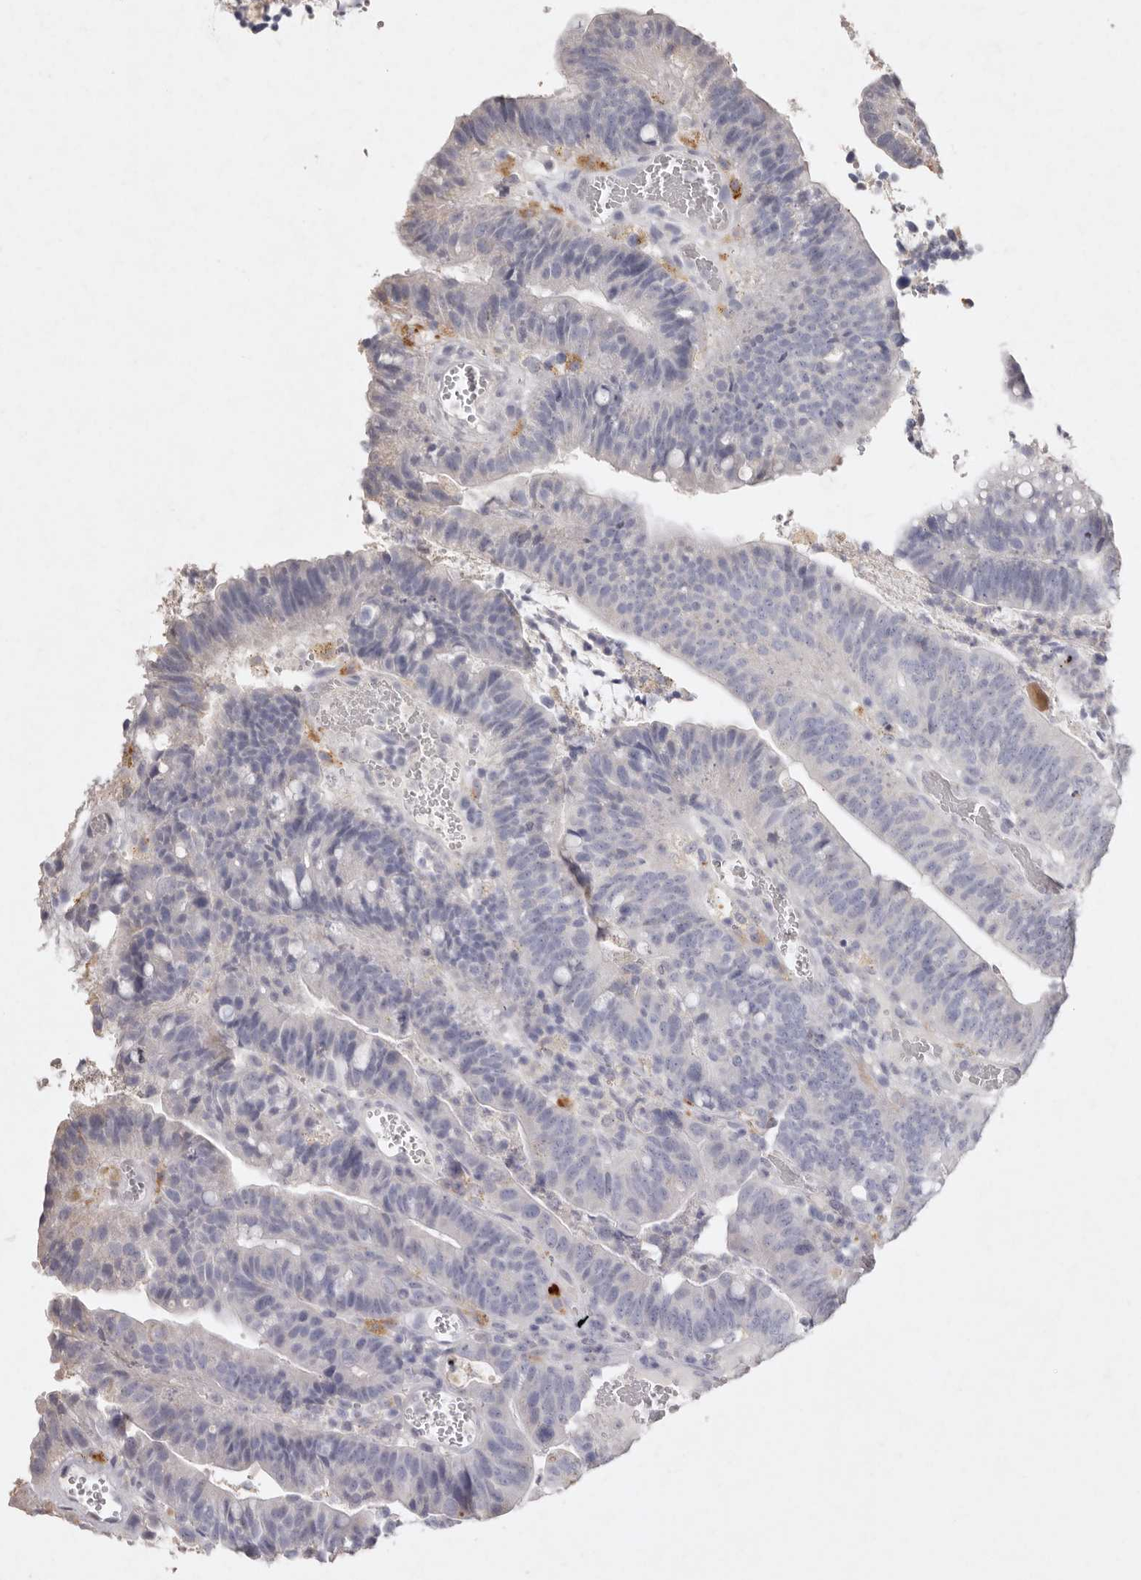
{"staining": {"intensity": "negative", "quantity": "none", "location": "none"}, "tissue": "colorectal cancer", "cell_type": "Tumor cells", "image_type": "cancer", "snomed": [{"axis": "morphology", "description": "Adenocarcinoma, NOS"}, {"axis": "topography", "description": "Colon"}], "caption": "Immunohistochemistry (IHC) histopathology image of colorectal adenocarcinoma stained for a protein (brown), which displays no positivity in tumor cells.", "gene": "FAM185A", "patient": {"sex": "female", "age": 66}}